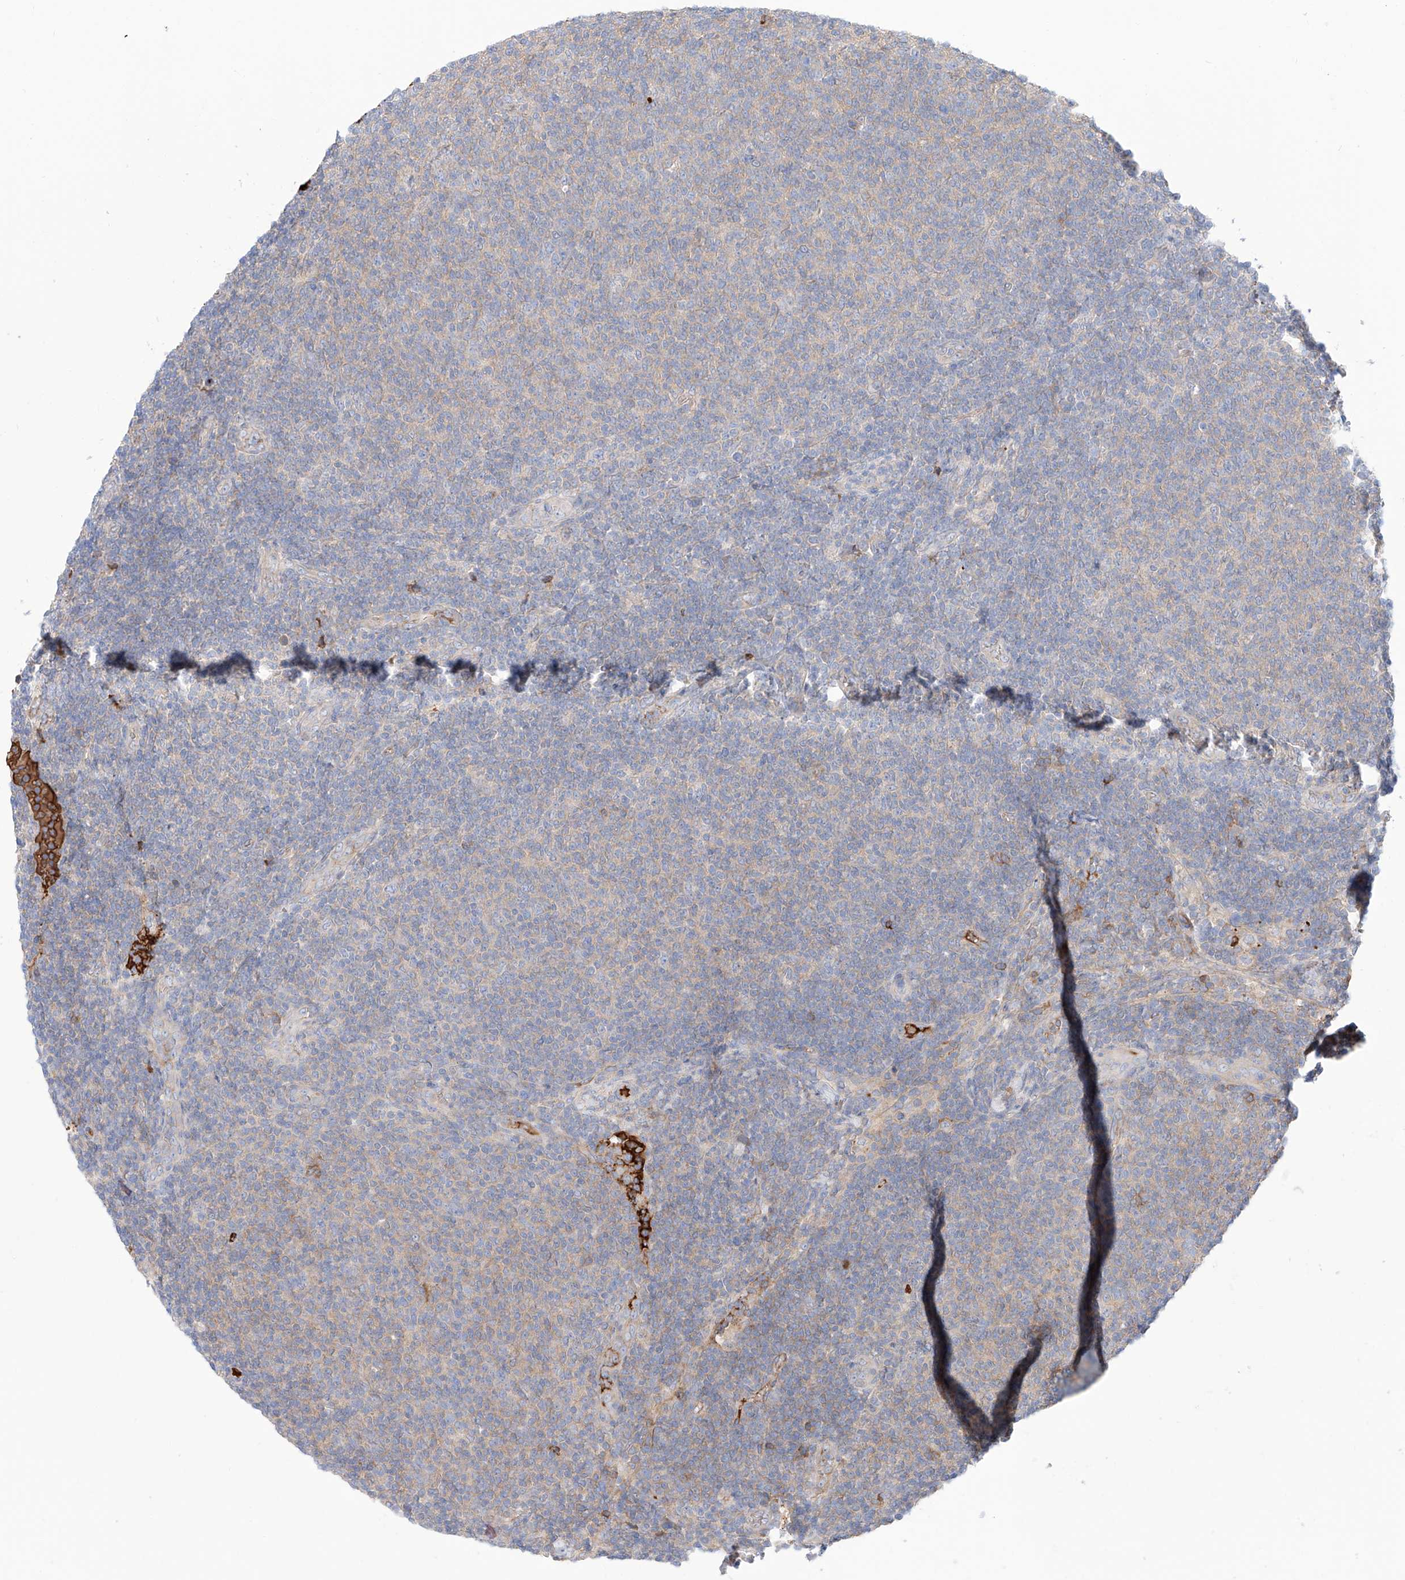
{"staining": {"intensity": "negative", "quantity": "none", "location": "none"}, "tissue": "lymphoma", "cell_type": "Tumor cells", "image_type": "cancer", "snomed": [{"axis": "morphology", "description": "Malignant lymphoma, non-Hodgkin's type, Low grade"}, {"axis": "topography", "description": "Lymph node"}], "caption": "The micrograph demonstrates no significant positivity in tumor cells of low-grade malignant lymphoma, non-Hodgkin's type.", "gene": "PGGT1B", "patient": {"sex": "male", "age": 66}}